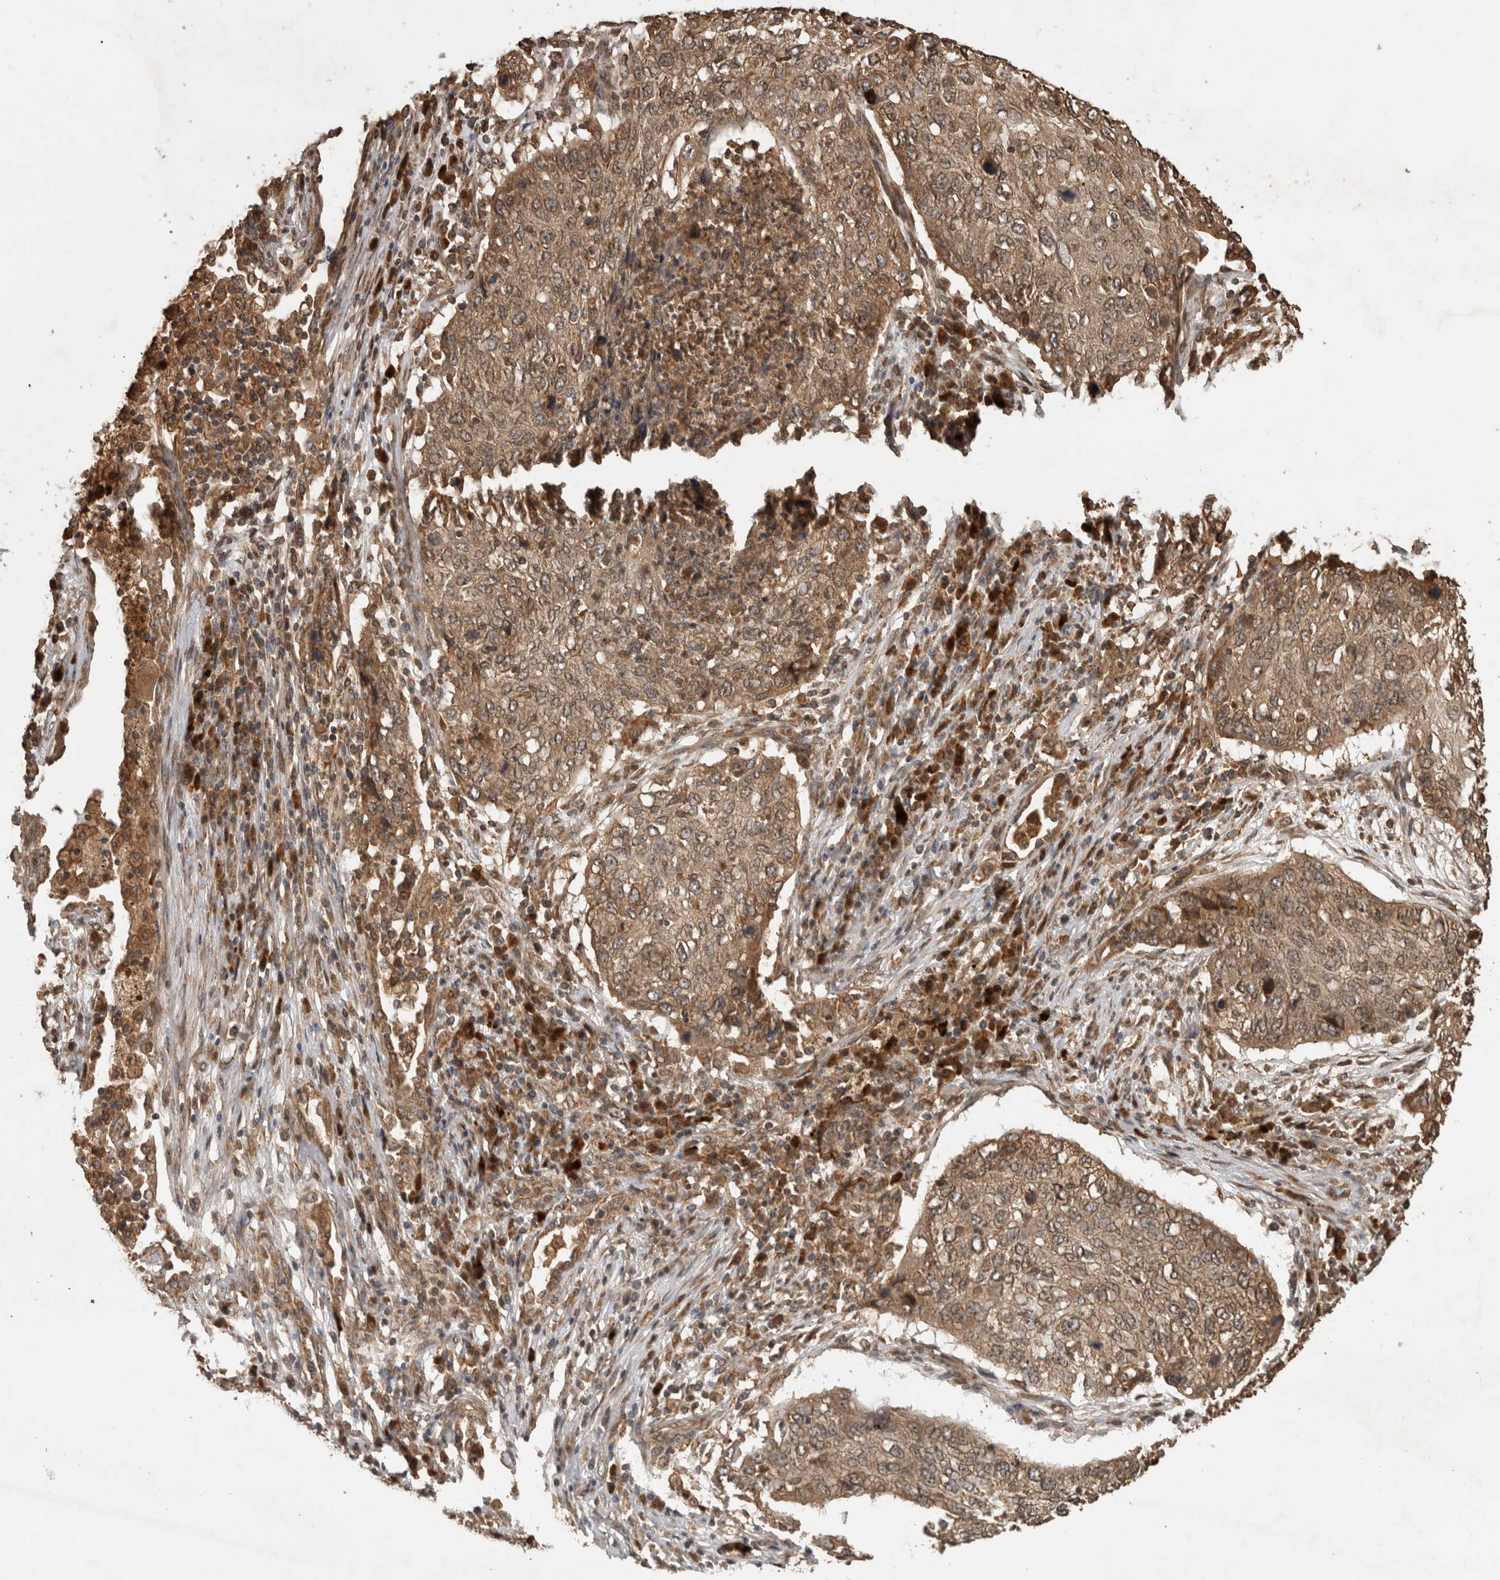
{"staining": {"intensity": "moderate", "quantity": ">75%", "location": "cytoplasmic/membranous"}, "tissue": "lung cancer", "cell_type": "Tumor cells", "image_type": "cancer", "snomed": [{"axis": "morphology", "description": "Squamous cell carcinoma, NOS"}, {"axis": "topography", "description": "Lung"}], "caption": "Squamous cell carcinoma (lung) stained with a brown dye exhibits moderate cytoplasmic/membranous positive expression in about >75% of tumor cells.", "gene": "OTUD7B", "patient": {"sex": "female", "age": 63}}